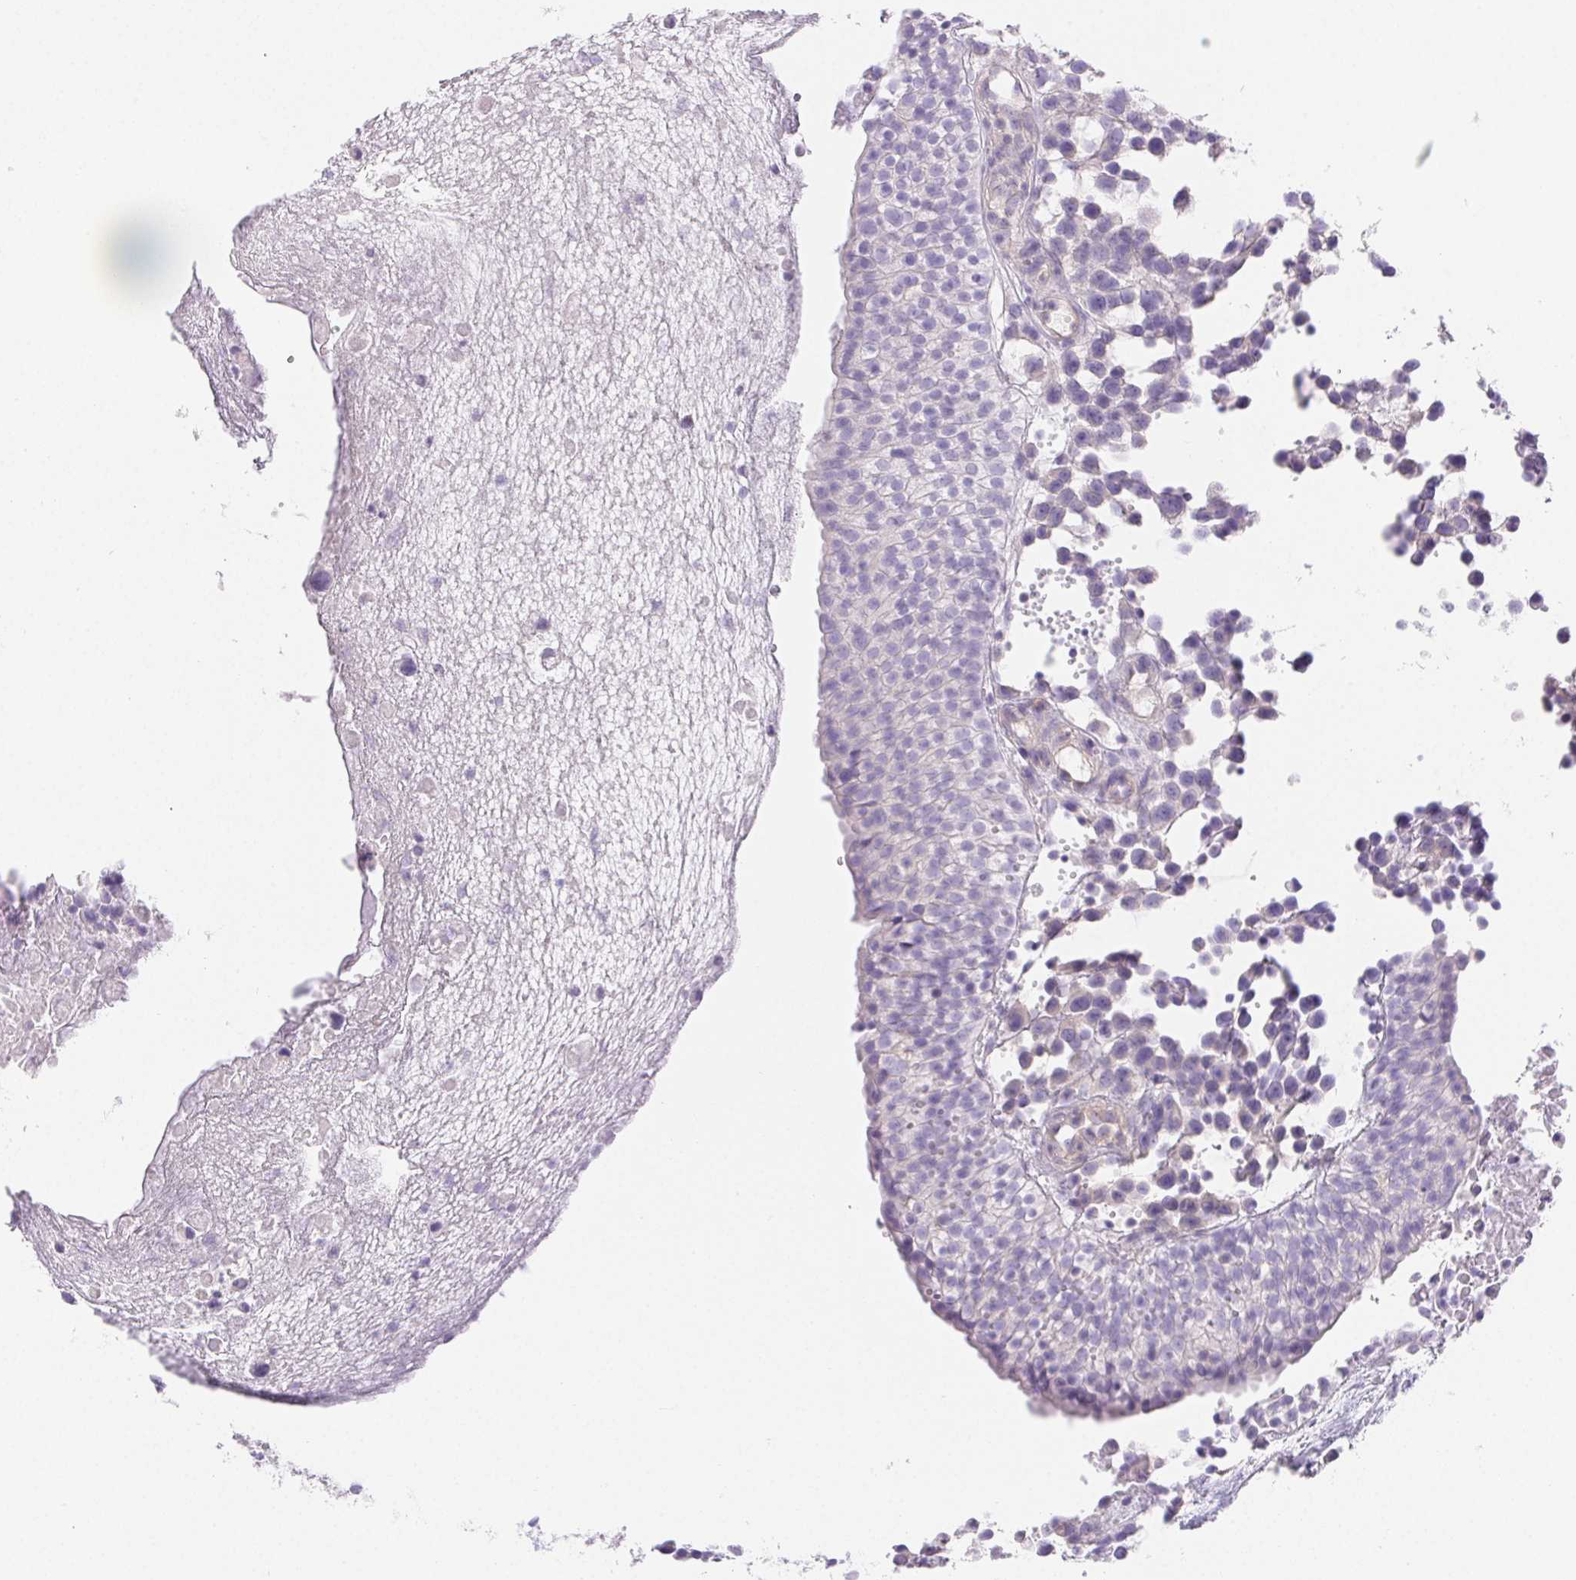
{"staining": {"intensity": "negative", "quantity": "none", "location": "none"}, "tissue": "urothelial cancer", "cell_type": "Tumor cells", "image_type": "cancer", "snomed": [{"axis": "morphology", "description": "Urothelial carcinoma, High grade"}, {"axis": "topography", "description": "Urinary bladder"}], "caption": "Immunohistochemistry of high-grade urothelial carcinoma reveals no expression in tumor cells. Brightfield microscopy of immunohistochemistry stained with DAB (brown) and hematoxylin (blue), captured at high magnification.", "gene": "PNLIP", "patient": {"sex": "male", "age": 56}}